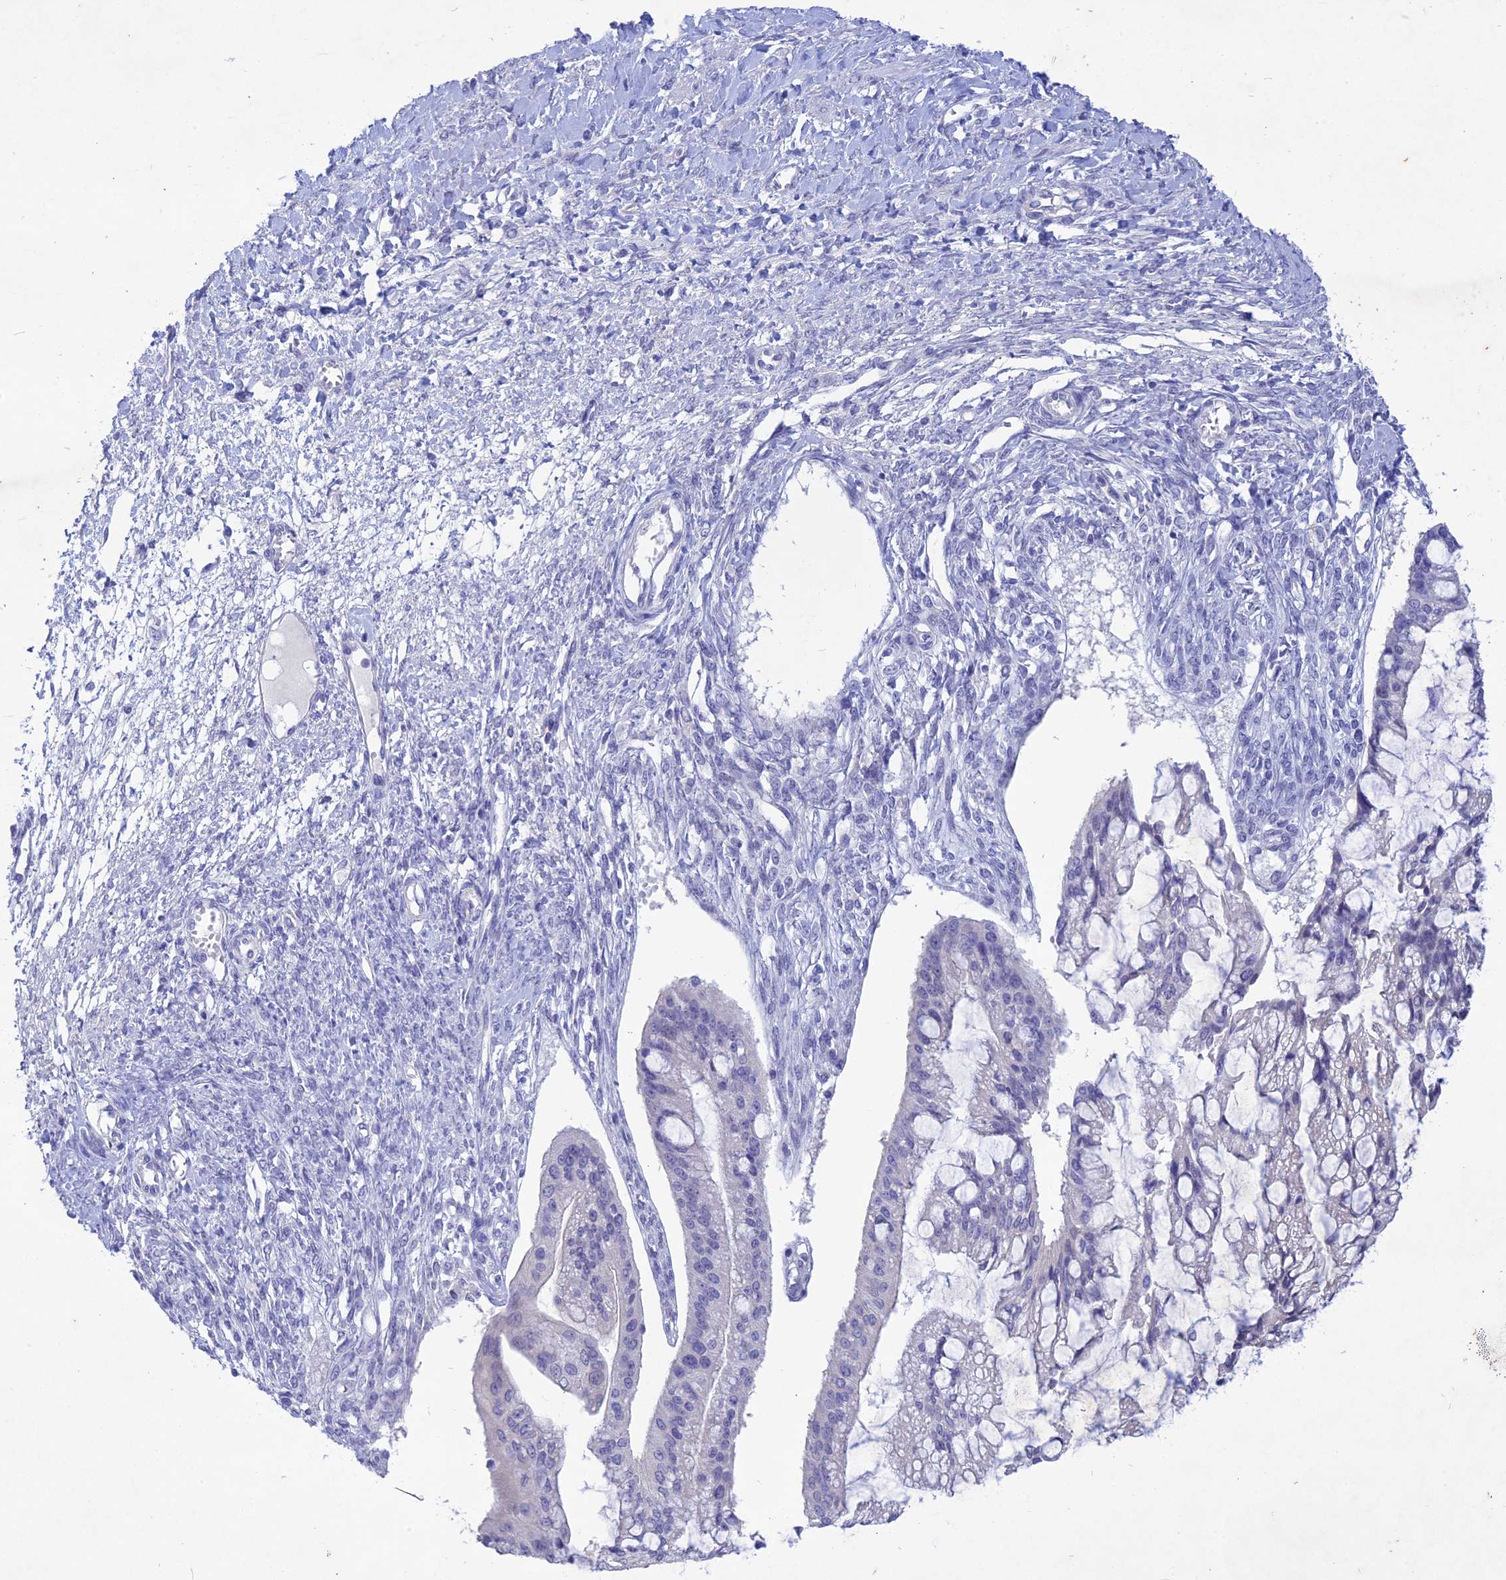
{"staining": {"intensity": "negative", "quantity": "none", "location": "none"}, "tissue": "ovarian cancer", "cell_type": "Tumor cells", "image_type": "cancer", "snomed": [{"axis": "morphology", "description": "Cystadenocarcinoma, mucinous, NOS"}, {"axis": "topography", "description": "Ovary"}], "caption": "The histopathology image exhibits no staining of tumor cells in ovarian cancer.", "gene": "BTBD19", "patient": {"sex": "female", "age": 73}}